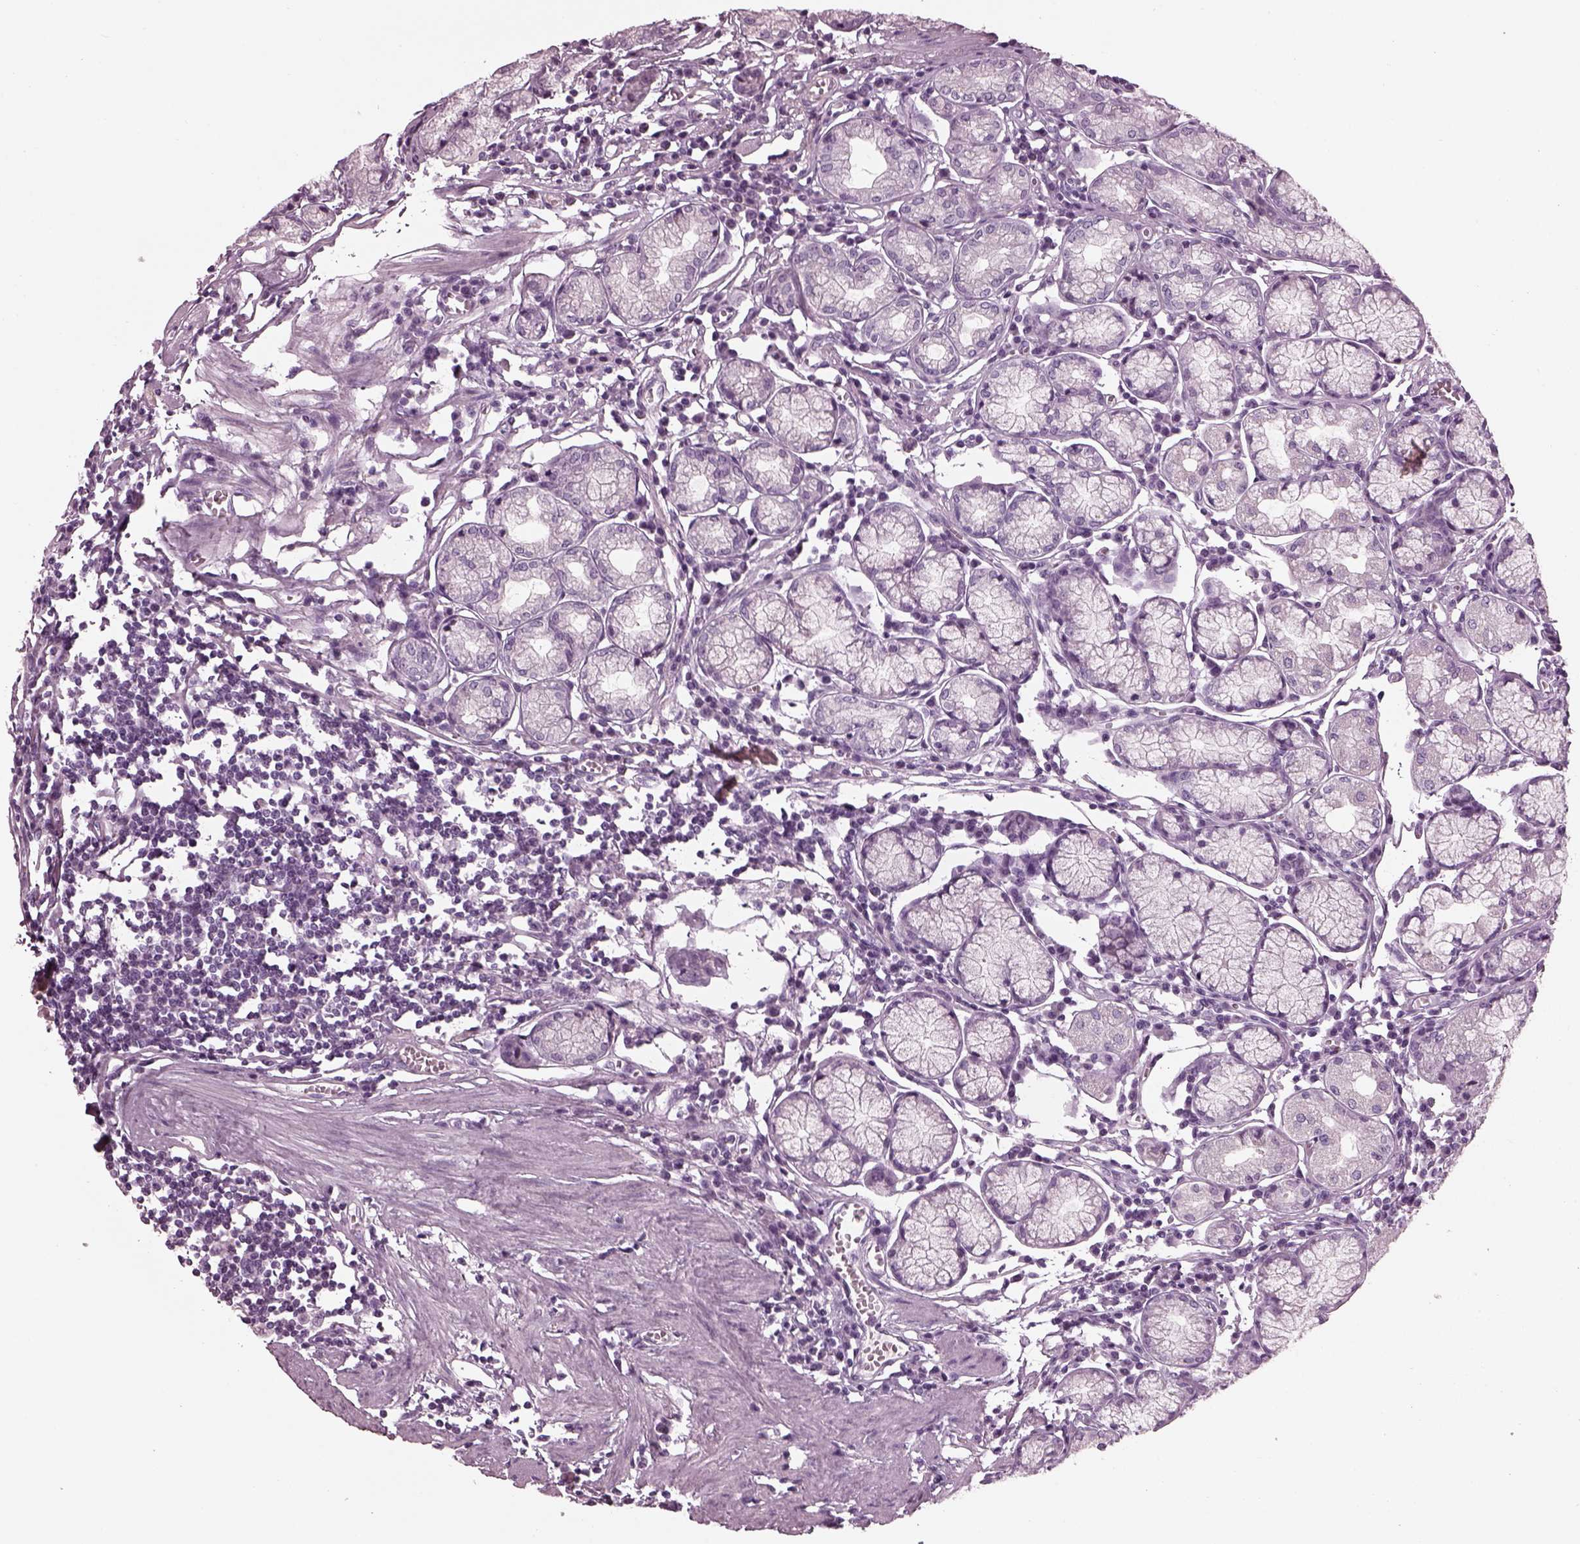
{"staining": {"intensity": "negative", "quantity": "none", "location": "none"}, "tissue": "stomach", "cell_type": "Glandular cells", "image_type": "normal", "snomed": [{"axis": "morphology", "description": "Normal tissue, NOS"}, {"axis": "topography", "description": "Stomach"}], "caption": "Micrograph shows no protein staining in glandular cells of unremarkable stomach.", "gene": "DPYSL5", "patient": {"sex": "male", "age": 55}}